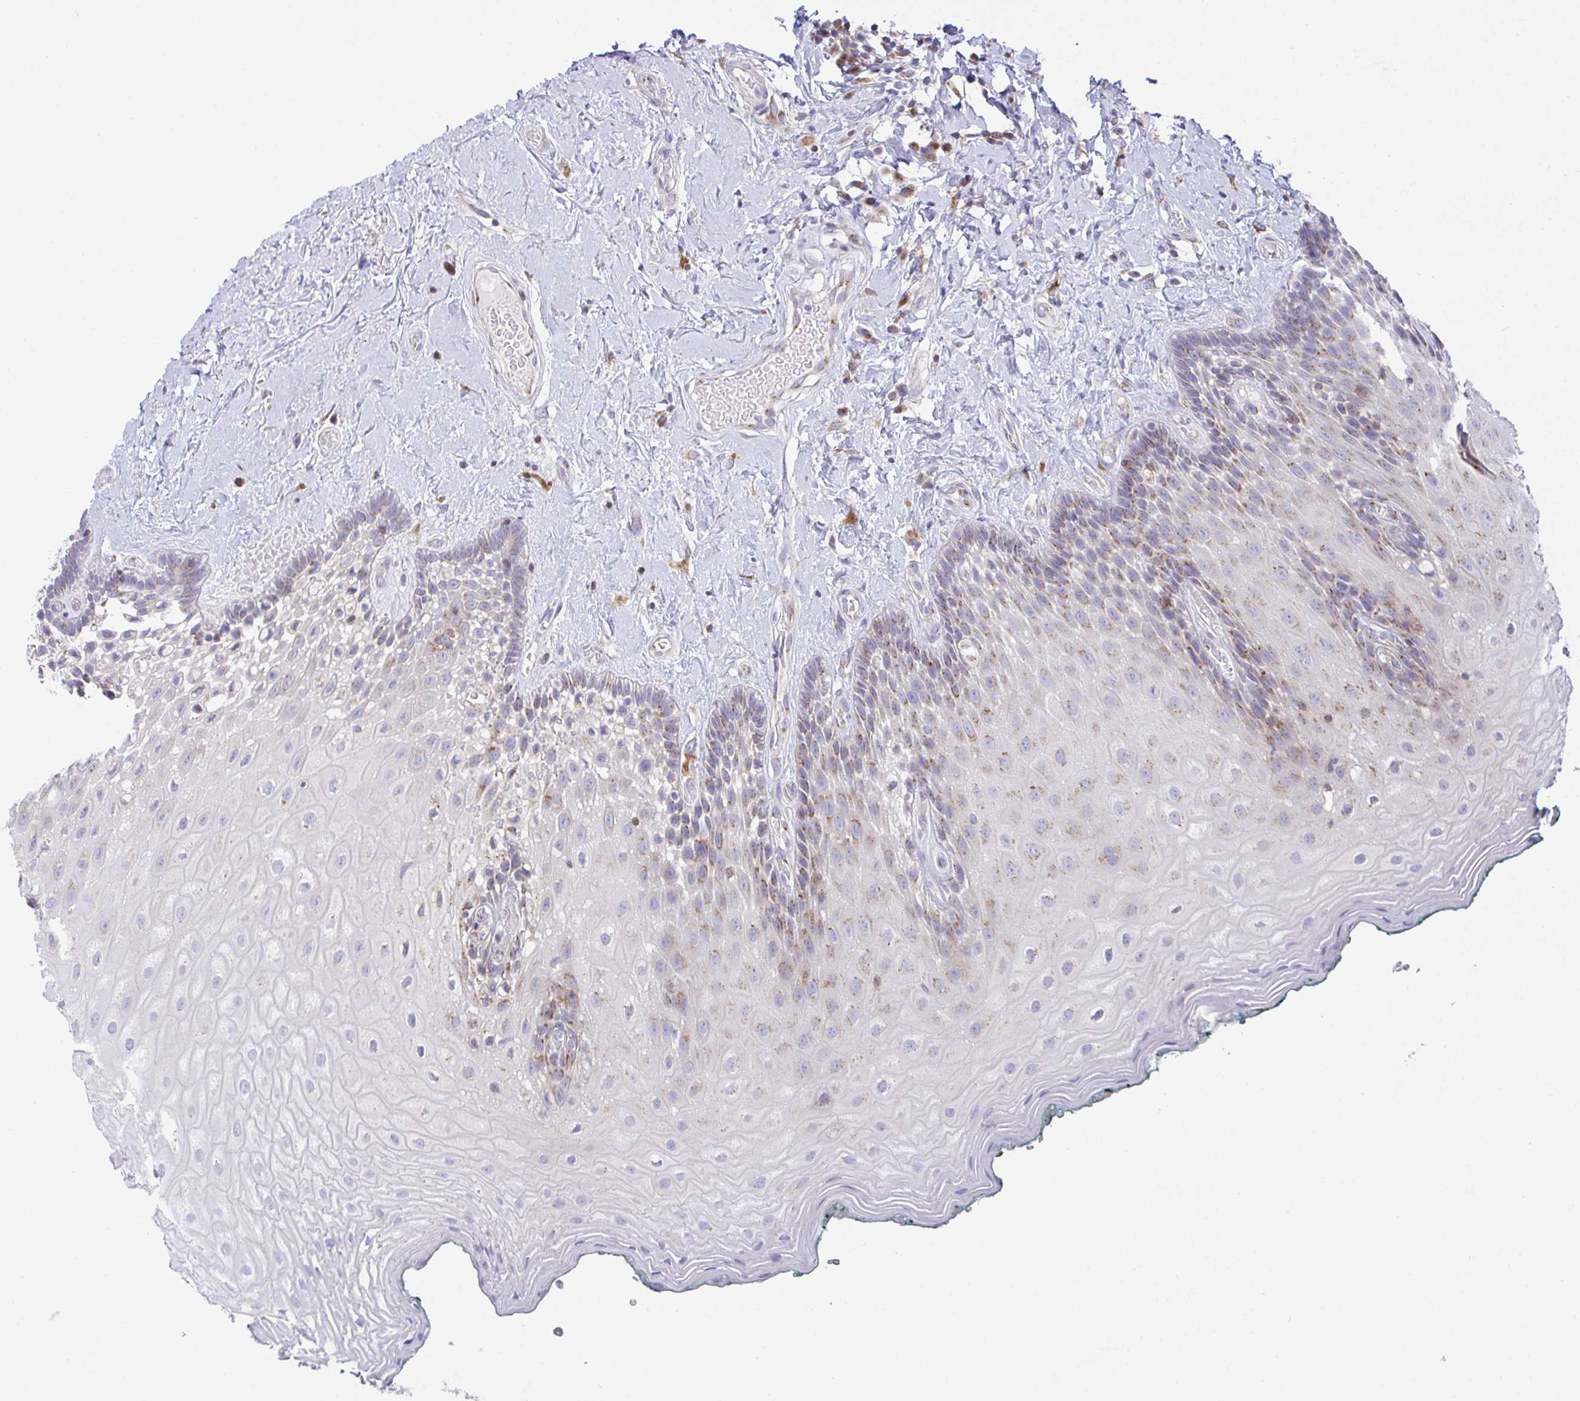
{"staining": {"intensity": "moderate", "quantity": "<25%", "location": "cytoplasmic/membranous"}, "tissue": "oral mucosa", "cell_type": "Squamous epithelial cells", "image_type": "normal", "snomed": [{"axis": "morphology", "description": "Normal tissue, NOS"}, {"axis": "morphology", "description": "Squamous cell carcinoma, NOS"}, {"axis": "topography", "description": "Oral tissue"}, {"axis": "topography", "description": "Head-Neck"}], "caption": "Immunohistochemistry (DAB) staining of normal human oral mucosa shows moderate cytoplasmic/membranous protein positivity in about <25% of squamous epithelial cells.", "gene": "MIA3", "patient": {"sex": "male", "age": 64}}